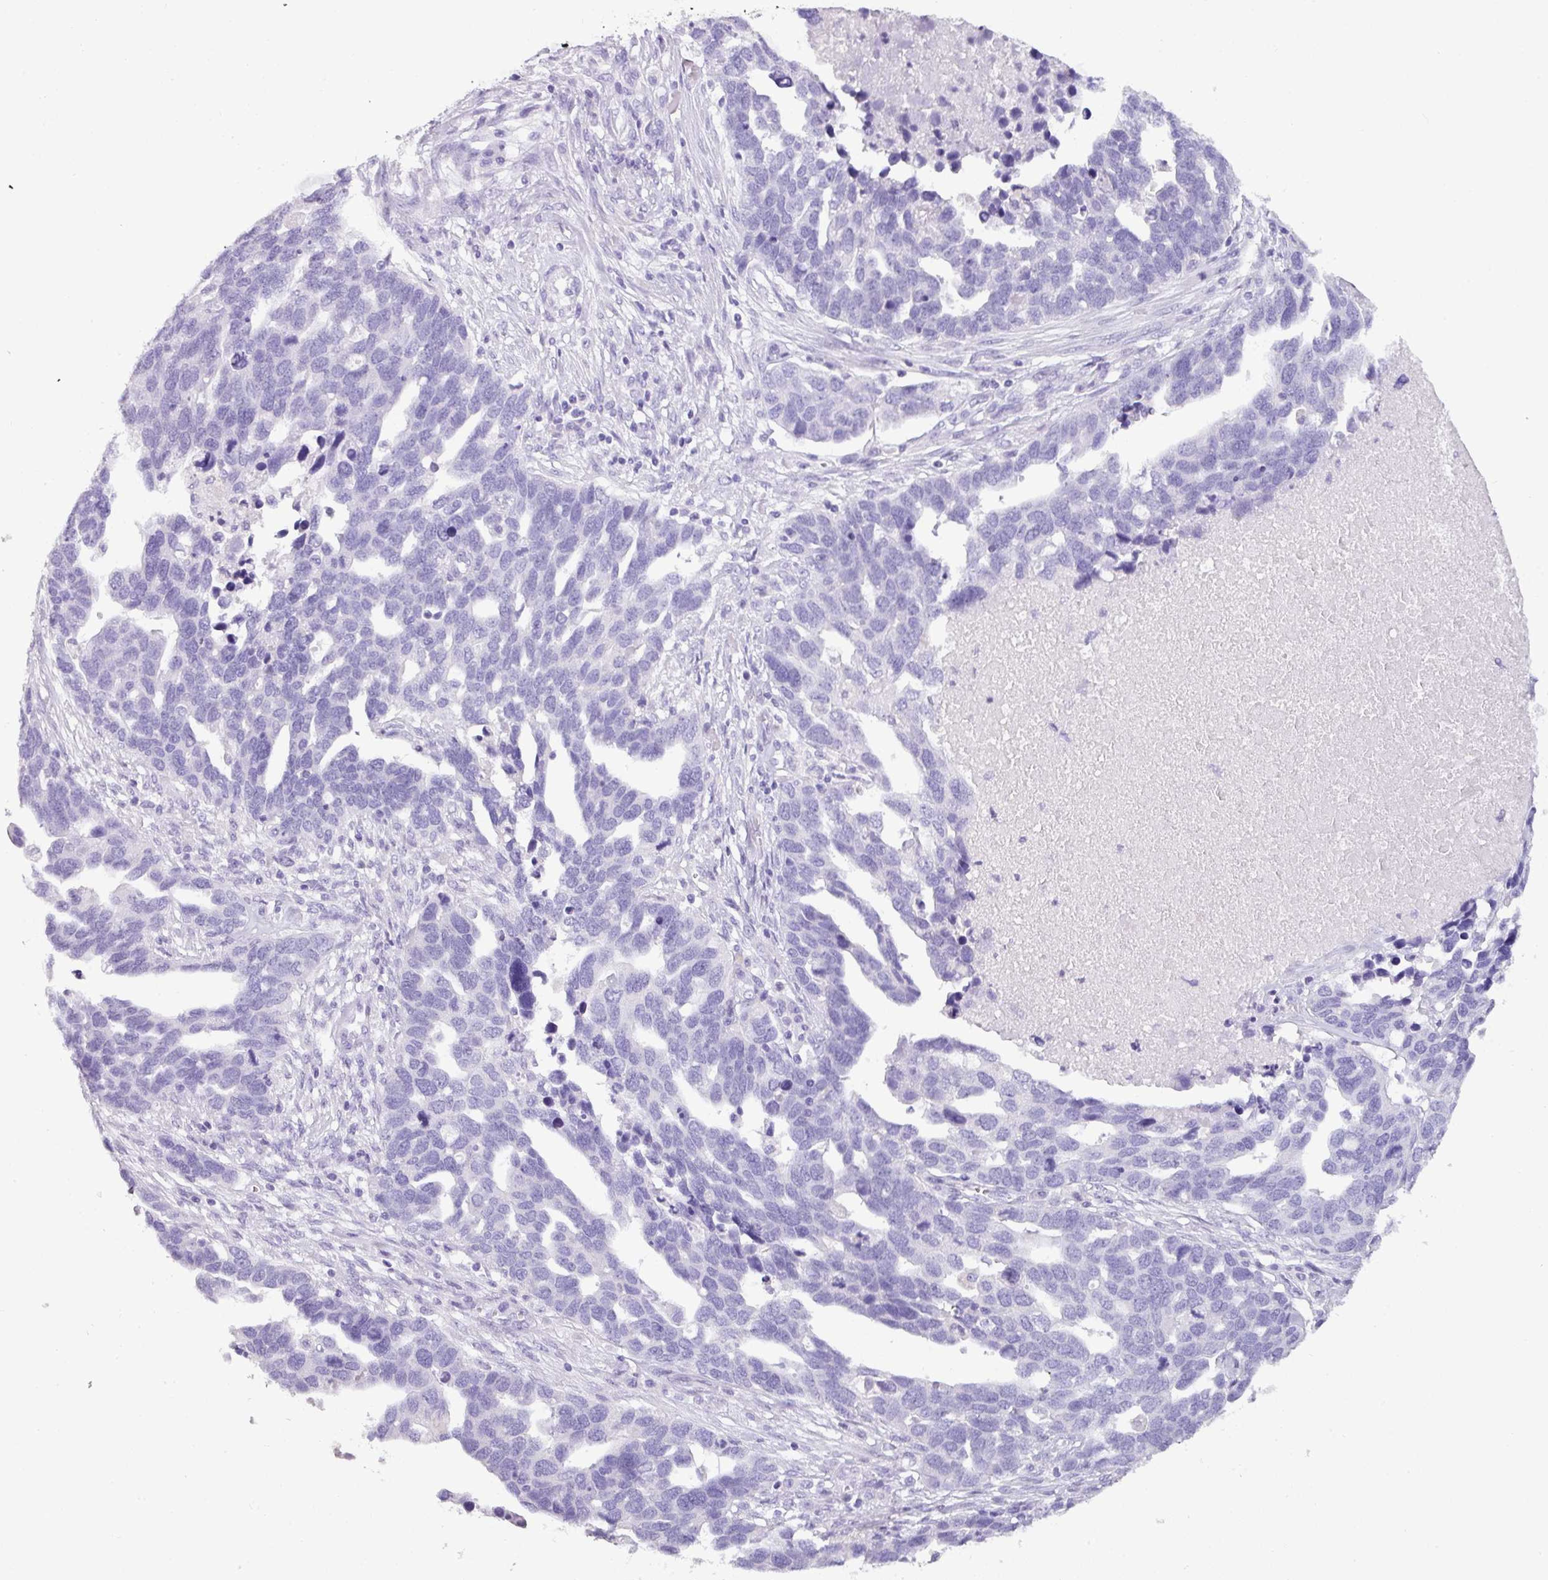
{"staining": {"intensity": "negative", "quantity": "none", "location": "none"}, "tissue": "ovarian cancer", "cell_type": "Tumor cells", "image_type": "cancer", "snomed": [{"axis": "morphology", "description": "Cystadenocarcinoma, serous, NOS"}, {"axis": "topography", "description": "Ovary"}], "caption": "This is an immunohistochemistry (IHC) histopathology image of ovarian serous cystadenocarcinoma. There is no expression in tumor cells.", "gene": "NAPSA", "patient": {"sex": "female", "age": 54}}